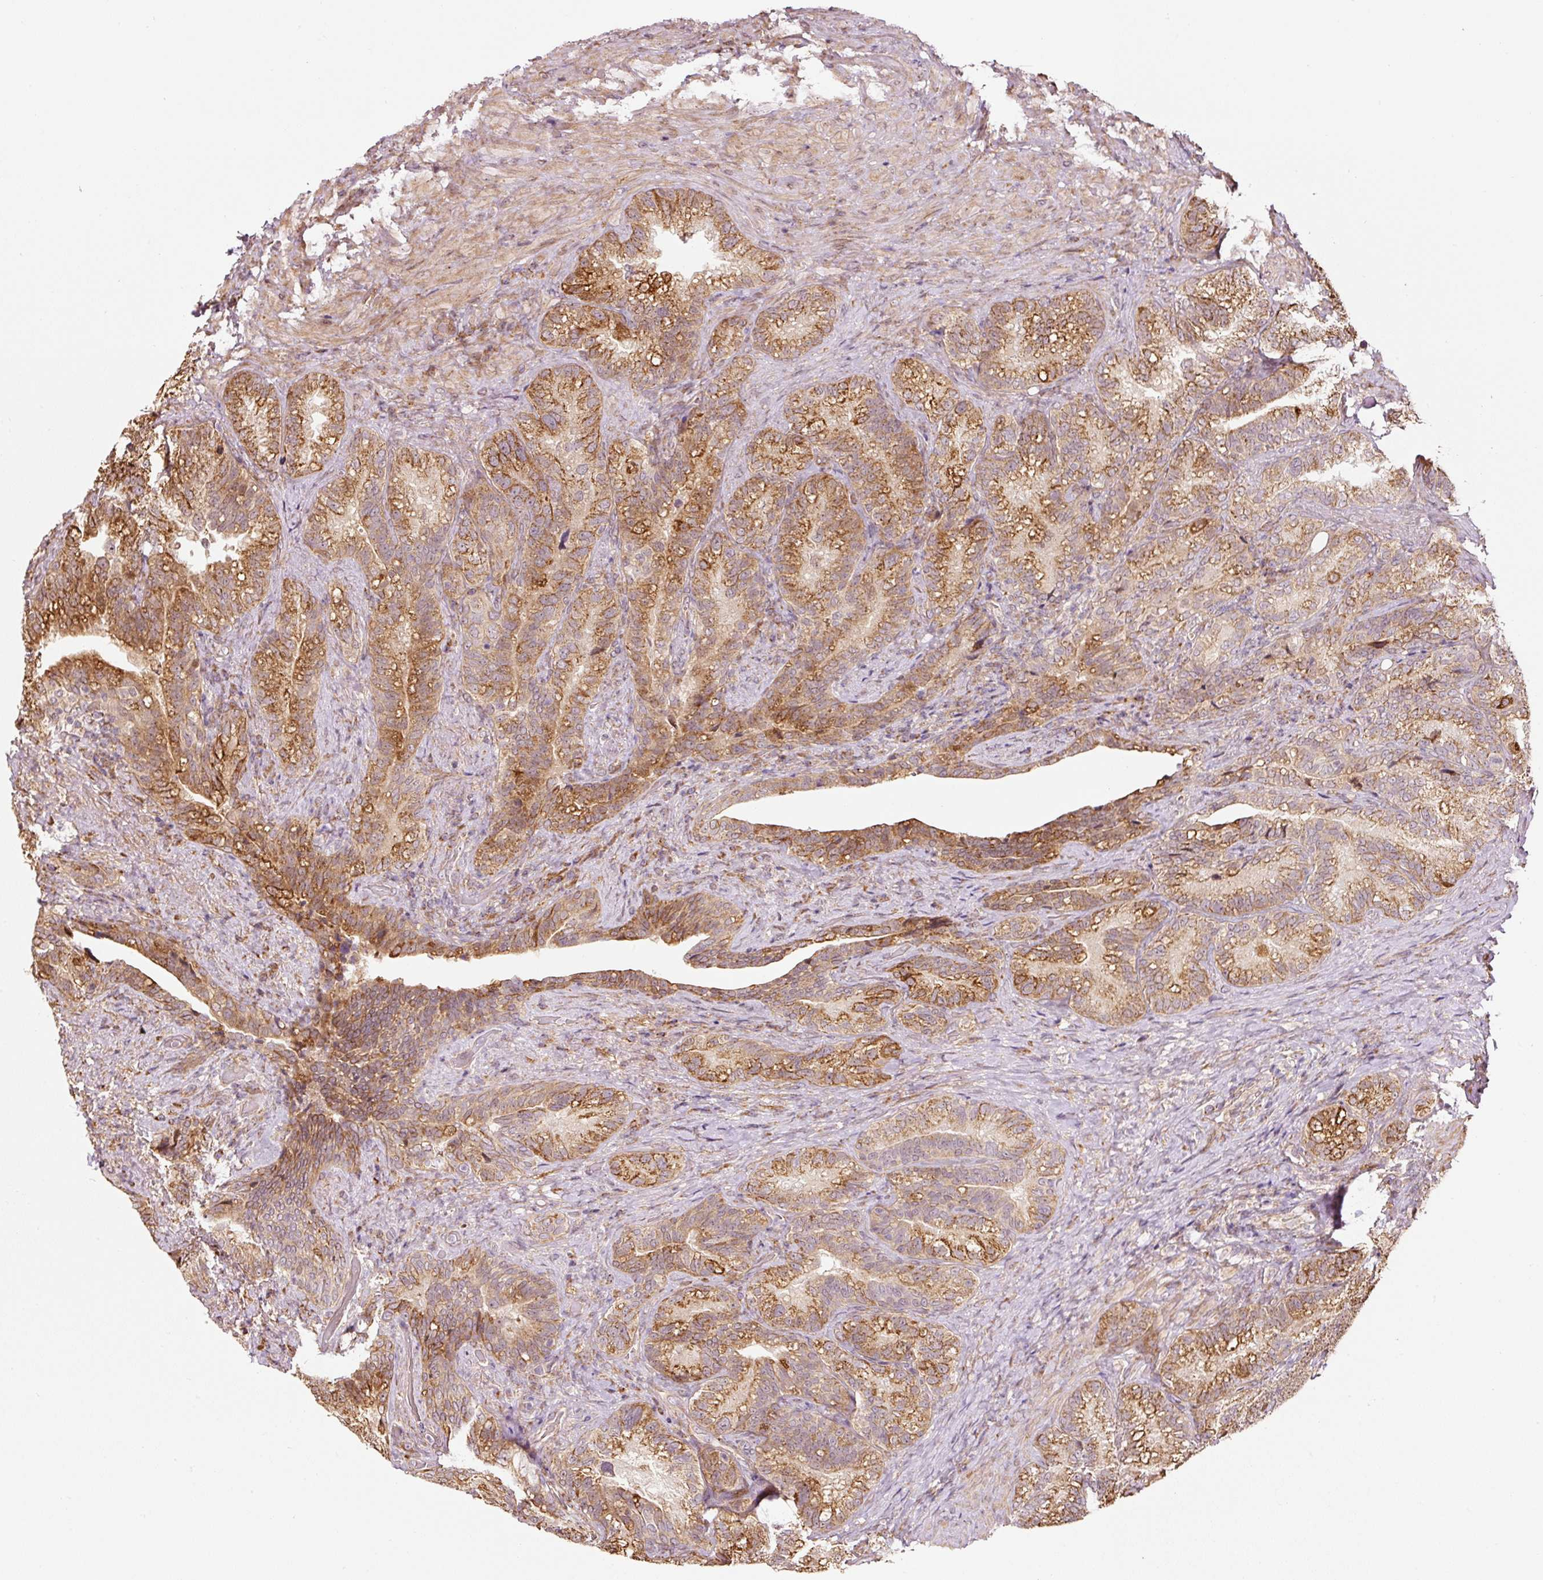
{"staining": {"intensity": "strong", "quantity": ">75%", "location": "cytoplasmic/membranous"}, "tissue": "seminal vesicle", "cell_type": "Glandular cells", "image_type": "normal", "snomed": [{"axis": "morphology", "description": "Normal tissue, NOS"}, {"axis": "topography", "description": "Seminal veicle"}], "caption": "This image reveals IHC staining of normal seminal vesicle, with high strong cytoplasmic/membranous expression in approximately >75% of glandular cells.", "gene": "ETF1", "patient": {"sex": "male", "age": 68}}